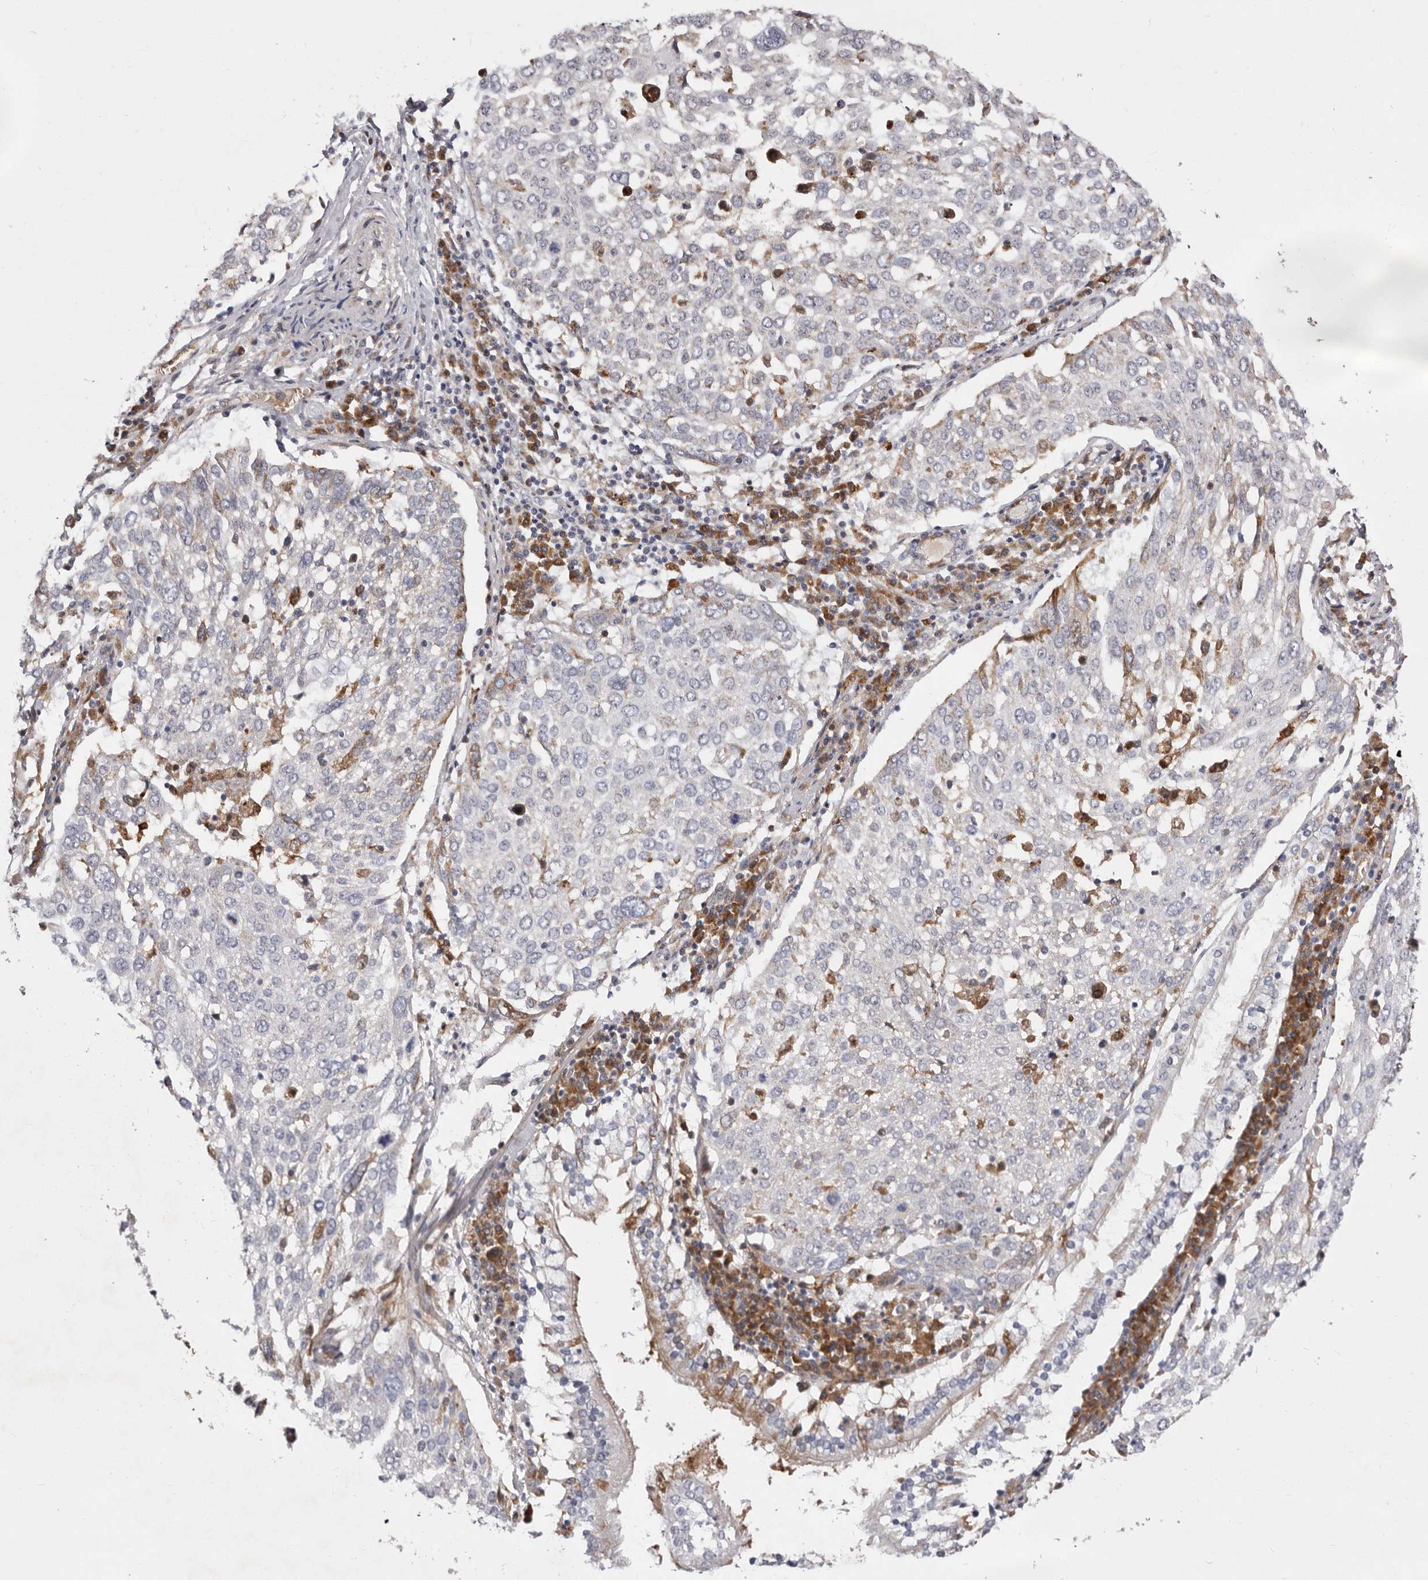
{"staining": {"intensity": "weak", "quantity": "<25%", "location": "cytoplasmic/membranous"}, "tissue": "lung cancer", "cell_type": "Tumor cells", "image_type": "cancer", "snomed": [{"axis": "morphology", "description": "Squamous cell carcinoma, NOS"}, {"axis": "topography", "description": "Lung"}], "caption": "IHC histopathology image of neoplastic tissue: squamous cell carcinoma (lung) stained with DAB demonstrates no significant protein staining in tumor cells.", "gene": "NUBPL", "patient": {"sex": "male", "age": 65}}